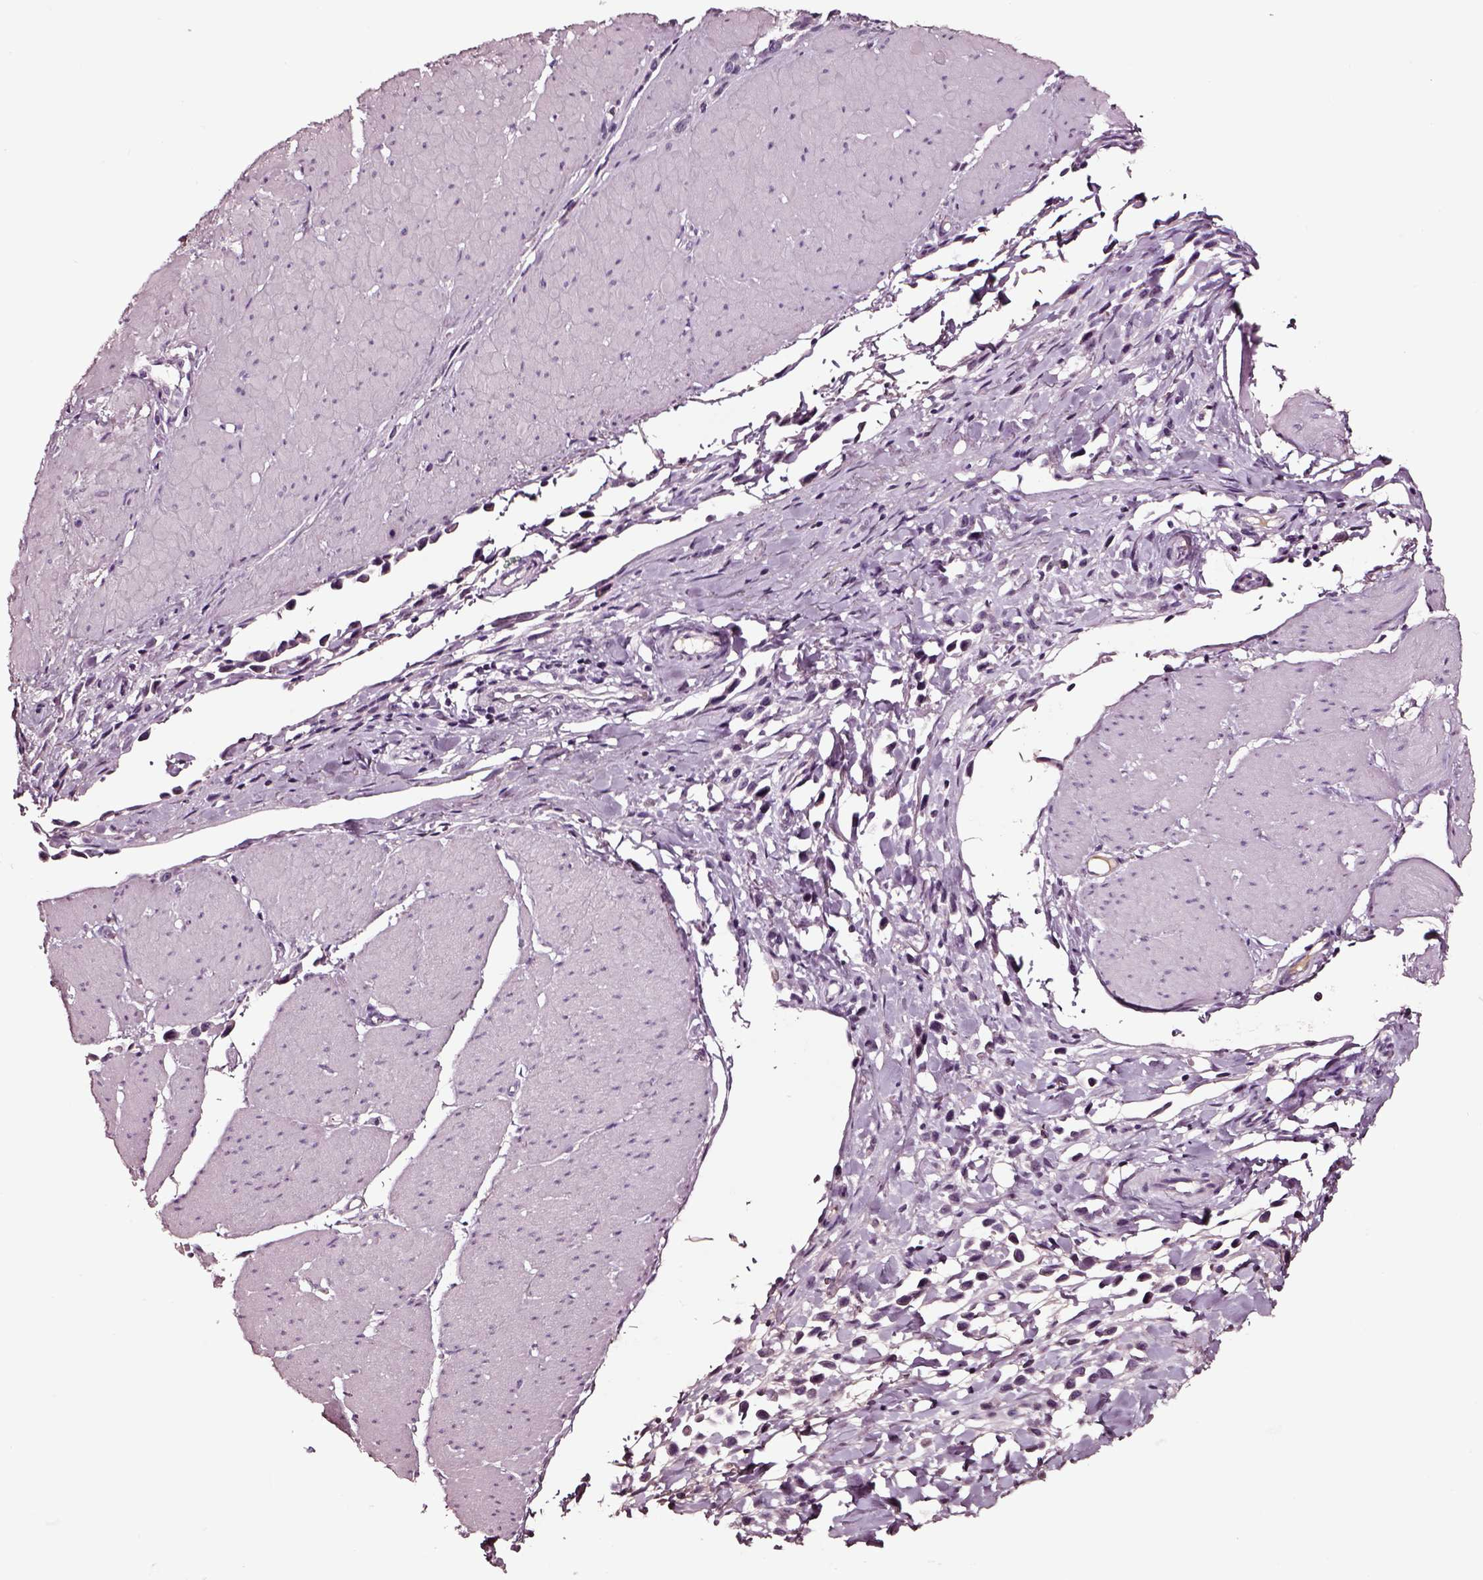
{"staining": {"intensity": "negative", "quantity": "none", "location": "none"}, "tissue": "stomach cancer", "cell_type": "Tumor cells", "image_type": "cancer", "snomed": [{"axis": "morphology", "description": "Adenocarcinoma, NOS"}, {"axis": "topography", "description": "Stomach"}], "caption": "Human stomach adenocarcinoma stained for a protein using immunohistochemistry shows no staining in tumor cells.", "gene": "SMIM17", "patient": {"sex": "male", "age": 47}}